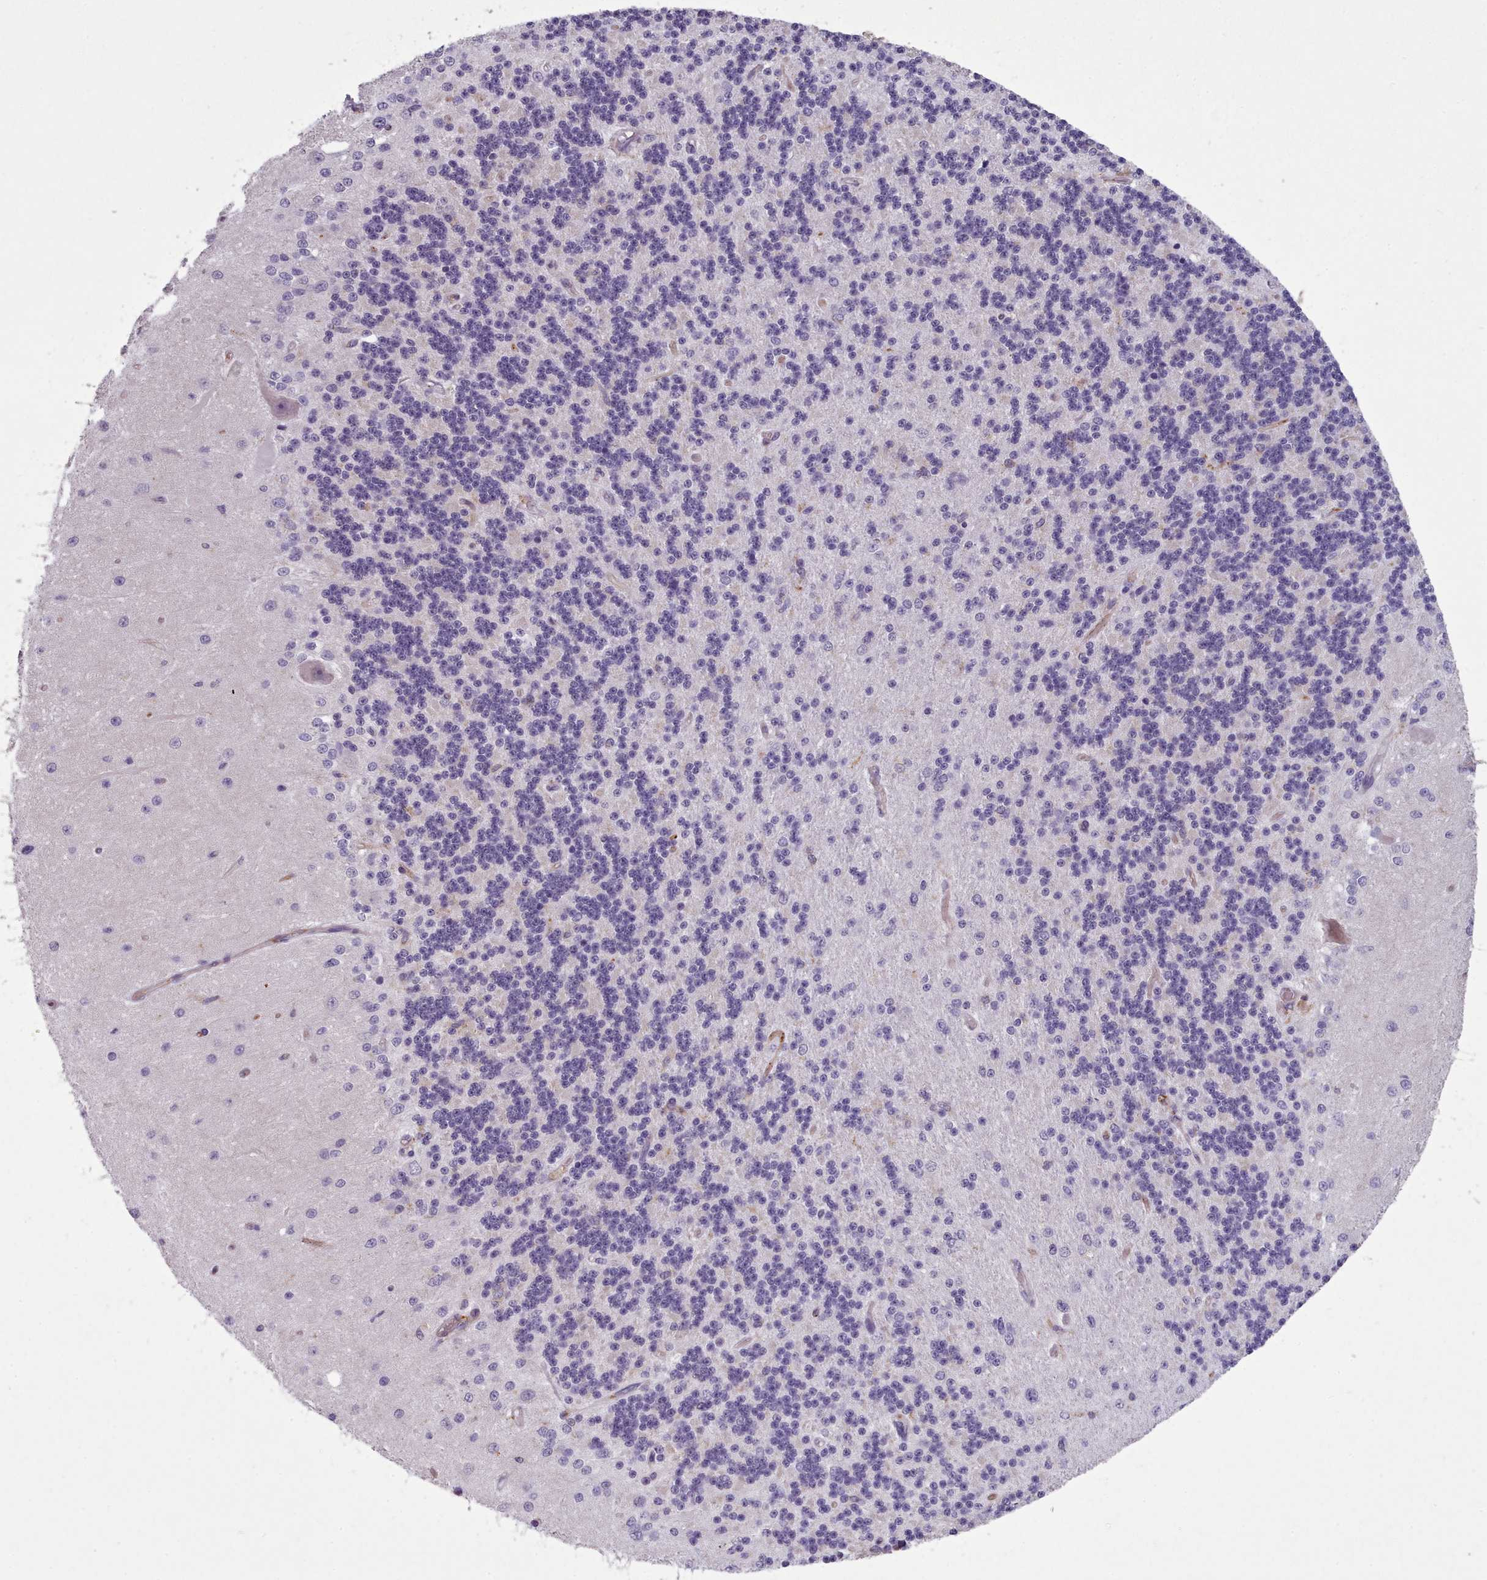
{"staining": {"intensity": "negative", "quantity": "none", "location": "none"}, "tissue": "cerebellum", "cell_type": "Cells in granular layer", "image_type": "normal", "snomed": [{"axis": "morphology", "description": "Normal tissue, NOS"}, {"axis": "topography", "description": "Cerebellum"}], "caption": "DAB immunohistochemical staining of benign human cerebellum shows no significant staining in cells in granular layer. The staining was performed using DAB (3,3'-diaminobenzidine) to visualize the protein expression in brown, while the nuclei were stained in blue with hematoxylin (Magnification: 20x).", "gene": "CD300LF", "patient": {"sex": "female", "age": 29}}